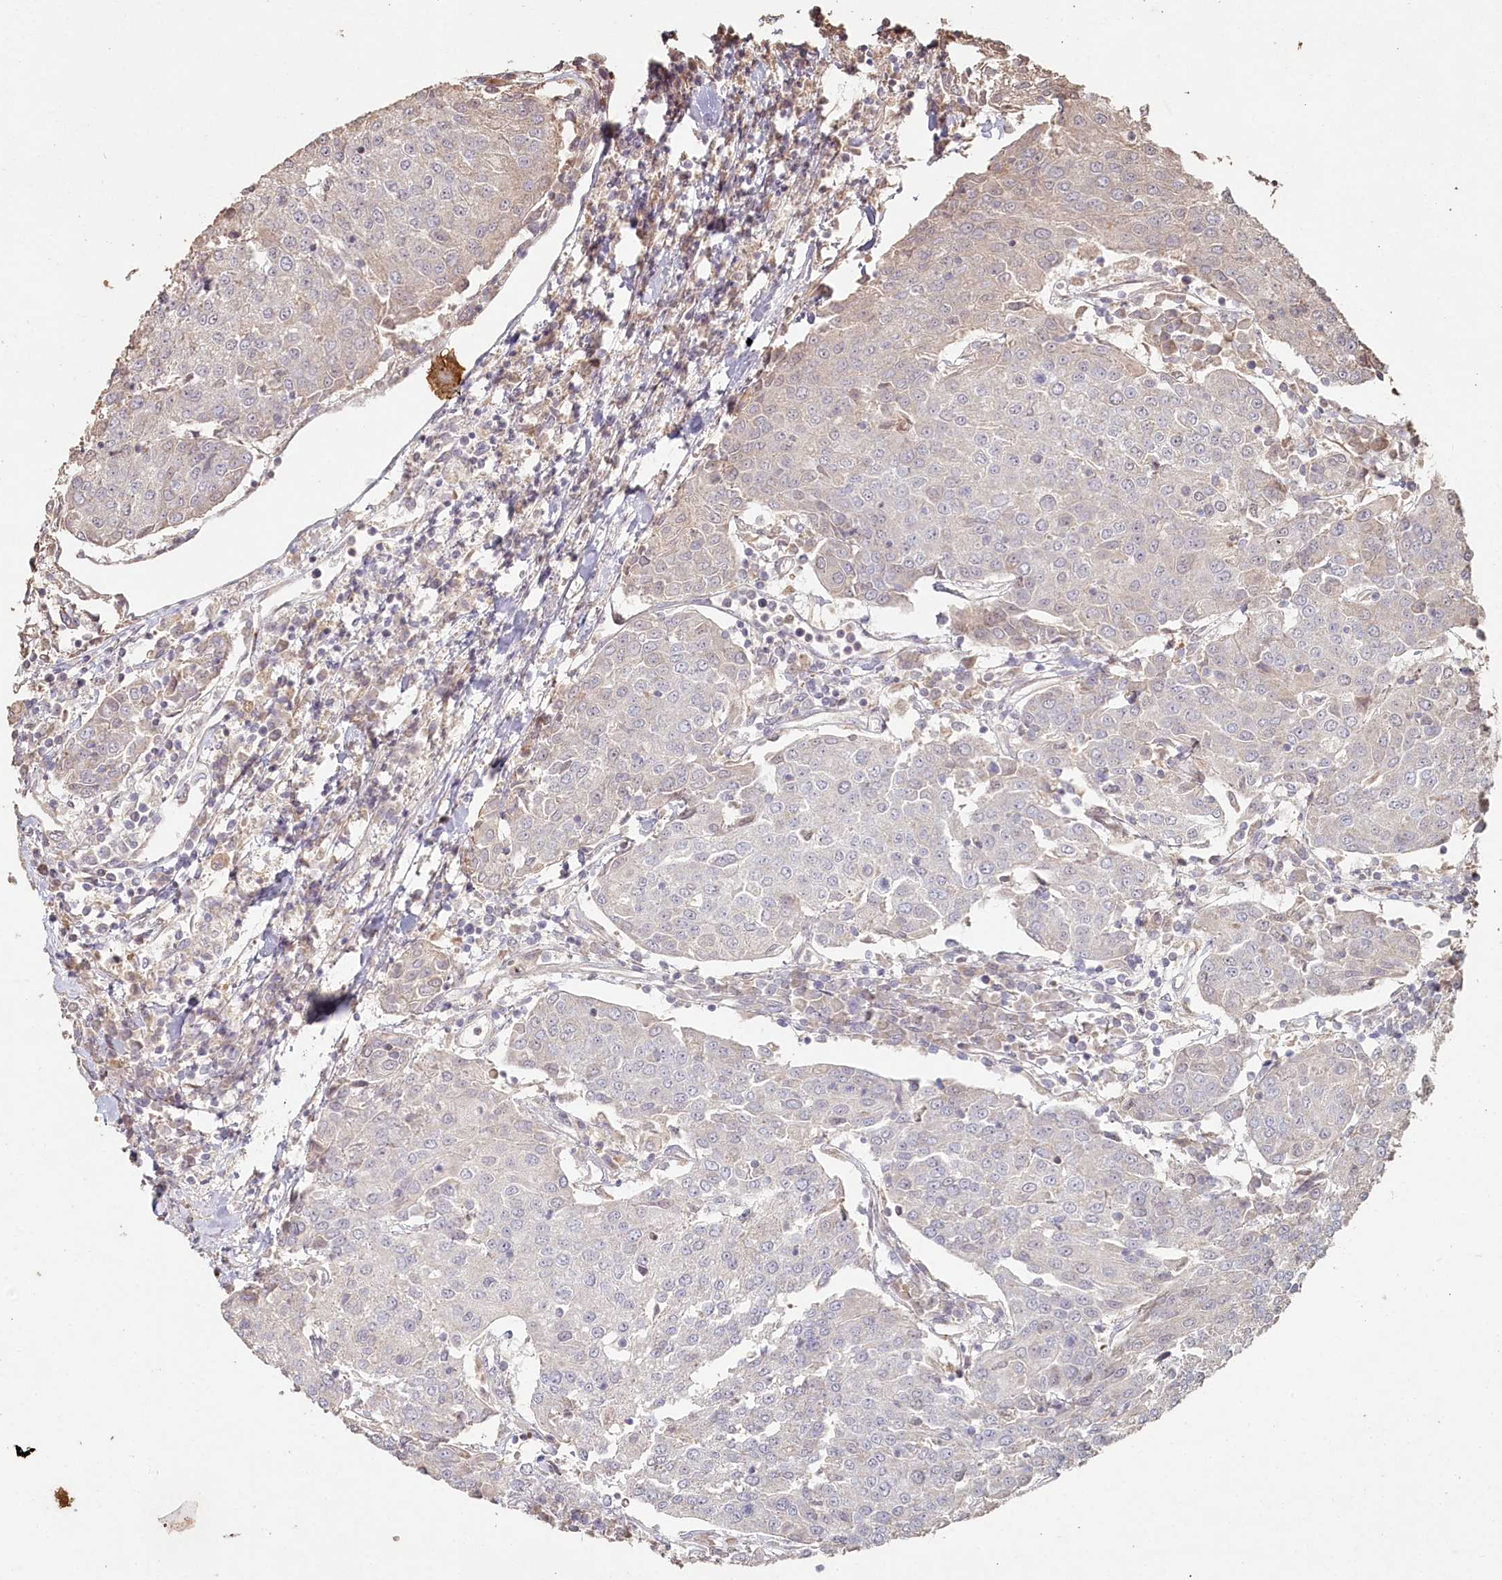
{"staining": {"intensity": "negative", "quantity": "none", "location": "none"}, "tissue": "urothelial cancer", "cell_type": "Tumor cells", "image_type": "cancer", "snomed": [{"axis": "morphology", "description": "Urothelial carcinoma, High grade"}, {"axis": "topography", "description": "Urinary bladder"}], "caption": "Tumor cells are negative for brown protein staining in high-grade urothelial carcinoma. (Brightfield microscopy of DAB (3,3'-diaminobenzidine) IHC at high magnification).", "gene": "HAL", "patient": {"sex": "female", "age": 85}}